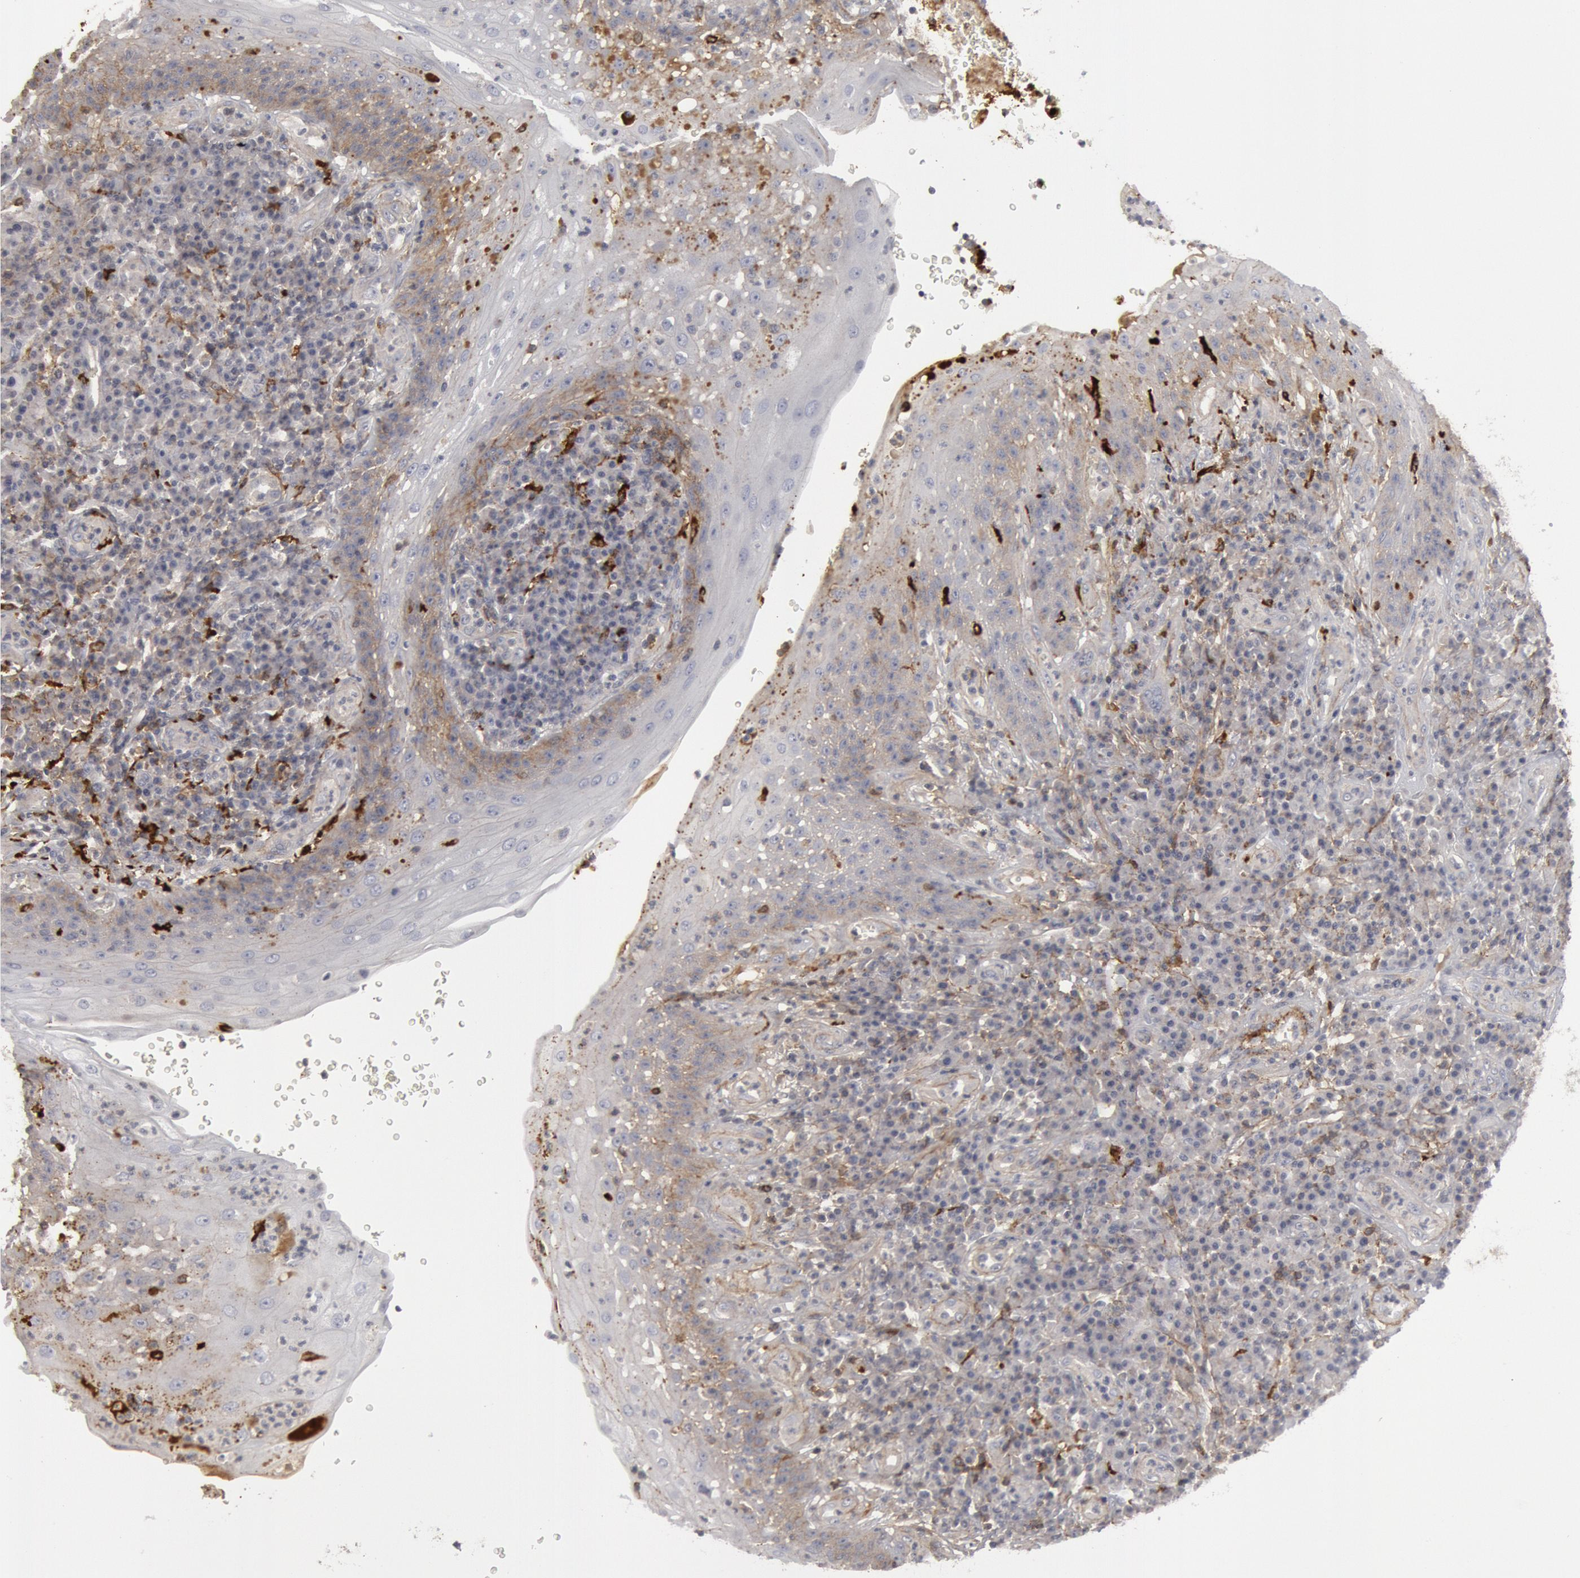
{"staining": {"intensity": "negative", "quantity": "none", "location": "none"}, "tissue": "tonsil", "cell_type": "Germinal center cells", "image_type": "normal", "snomed": [{"axis": "morphology", "description": "Normal tissue, NOS"}, {"axis": "topography", "description": "Tonsil"}], "caption": "Histopathology image shows no protein positivity in germinal center cells of benign tonsil.", "gene": "C1QC", "patient": {"sex": "female", "age": 40}}